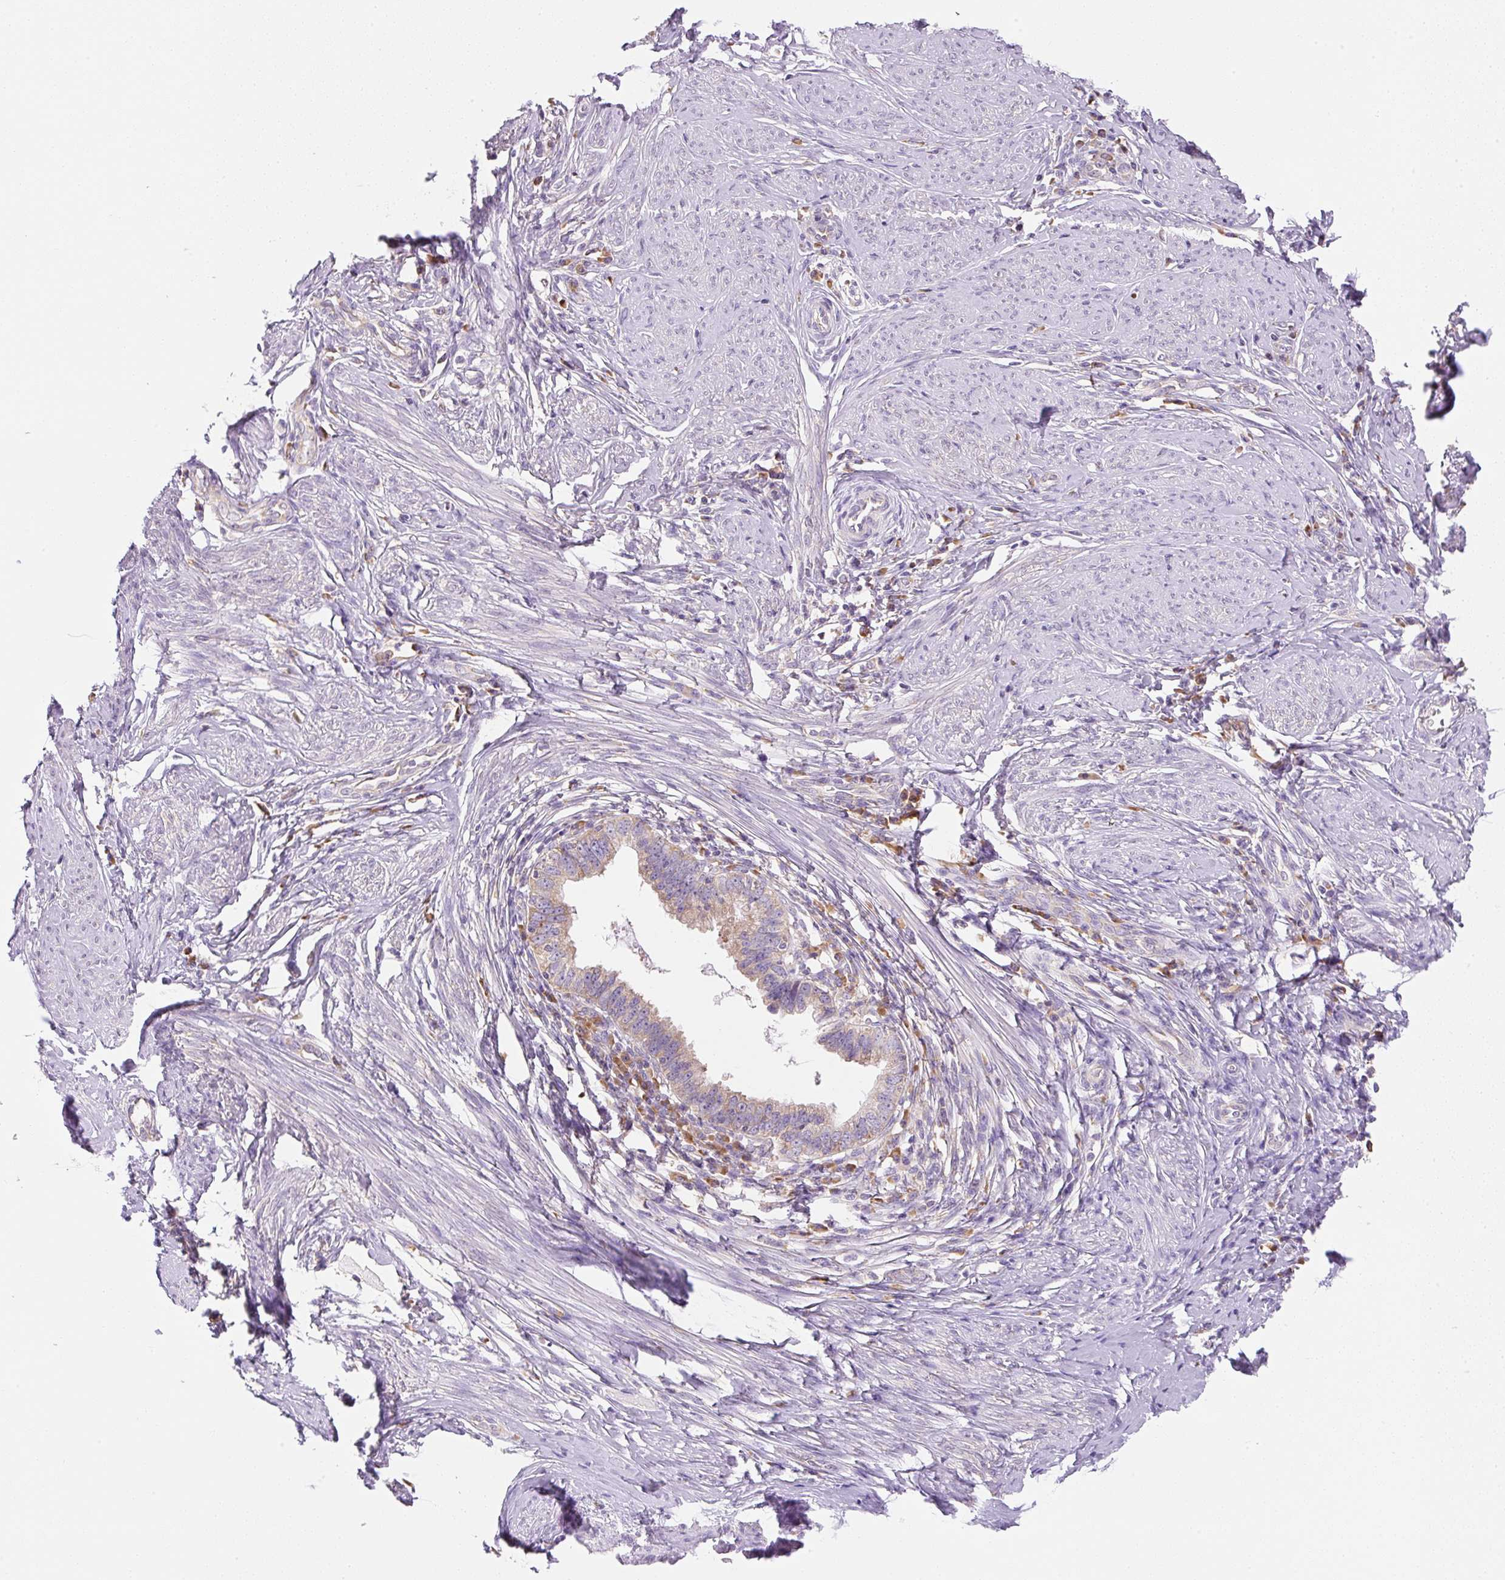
{"staining": {"intensity": "weak", "quantity": ">75%", "location": "cytoplasmic/membranous"}, "tissue": "cervical cancer", "cell_type": "Tumor cells", "image_type": "cancer", "snomed": [{"axis": "morphology", "description": "Adenocarcinoma, NOS"}, {"axis": "topography", "description": "Cervix"}], "caption": "Cervical cancer (adenocarcinoma) stained with a brown dye shows weak cytoplasmic/membranous positive expression in approximately >75% of tumor cells.", "gene": "RPL18A", "patient": {"sex": "female", "age": 36}}